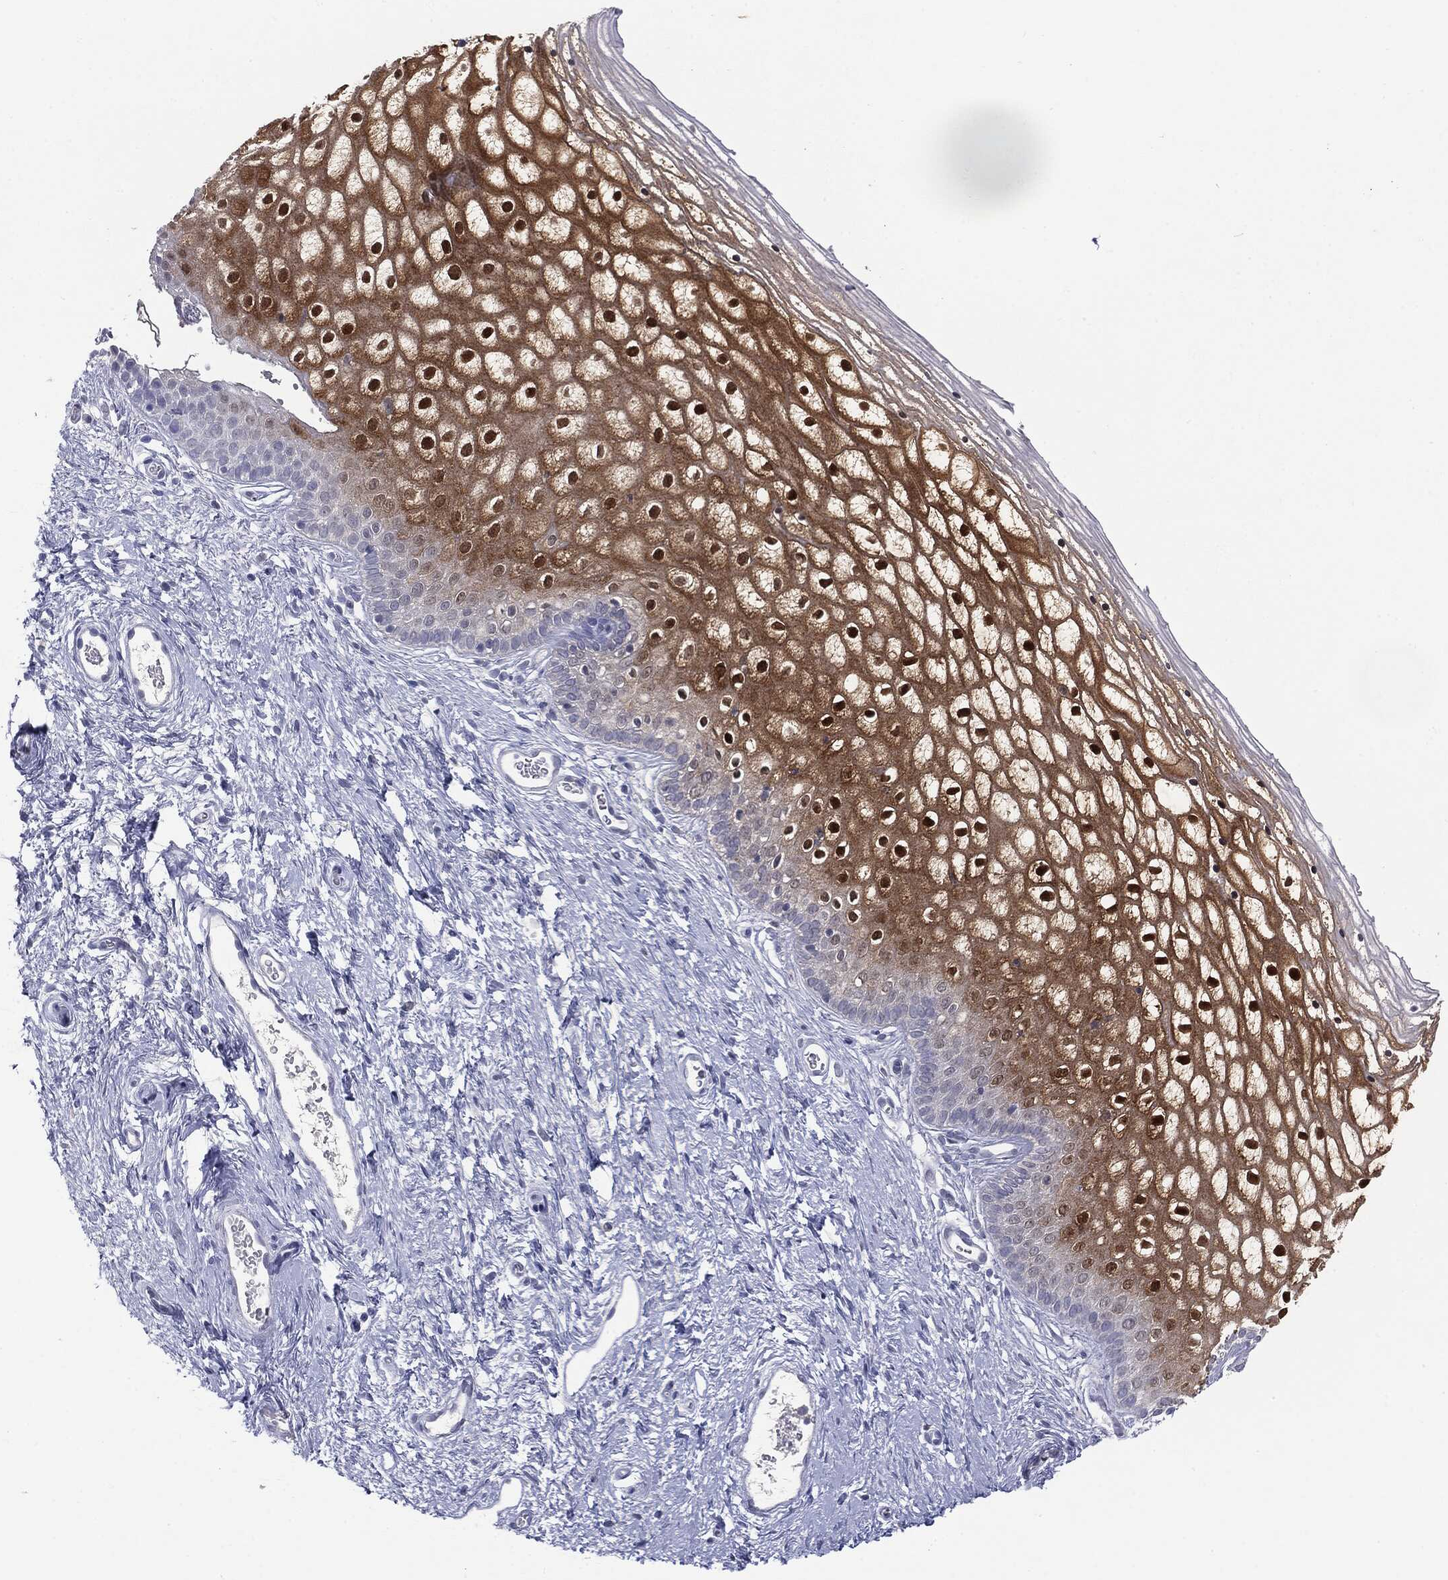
{"staining": {"intensity": "strong", "quantity": ">75%", "location": "cytoplasmic/membranous,nuclear"}, "tissue": "vagina", "cell_type": "Squamous epithelial cells", "image_type": "normal", "snomed": [{"axis": "morphology", "description": "Normal tissue, NOS"}, {"axis": "topography", "description": "Vagina"}], "caption": "This is a micrograph of immunohistochemistry staining of unremarkable vagina, which shows strong staining in the cytoplasmic/membranous,nuclear of squamous epithelial cells.", "gene": "SERPINB4", "patient": {"sex": "female", "age": 32}}